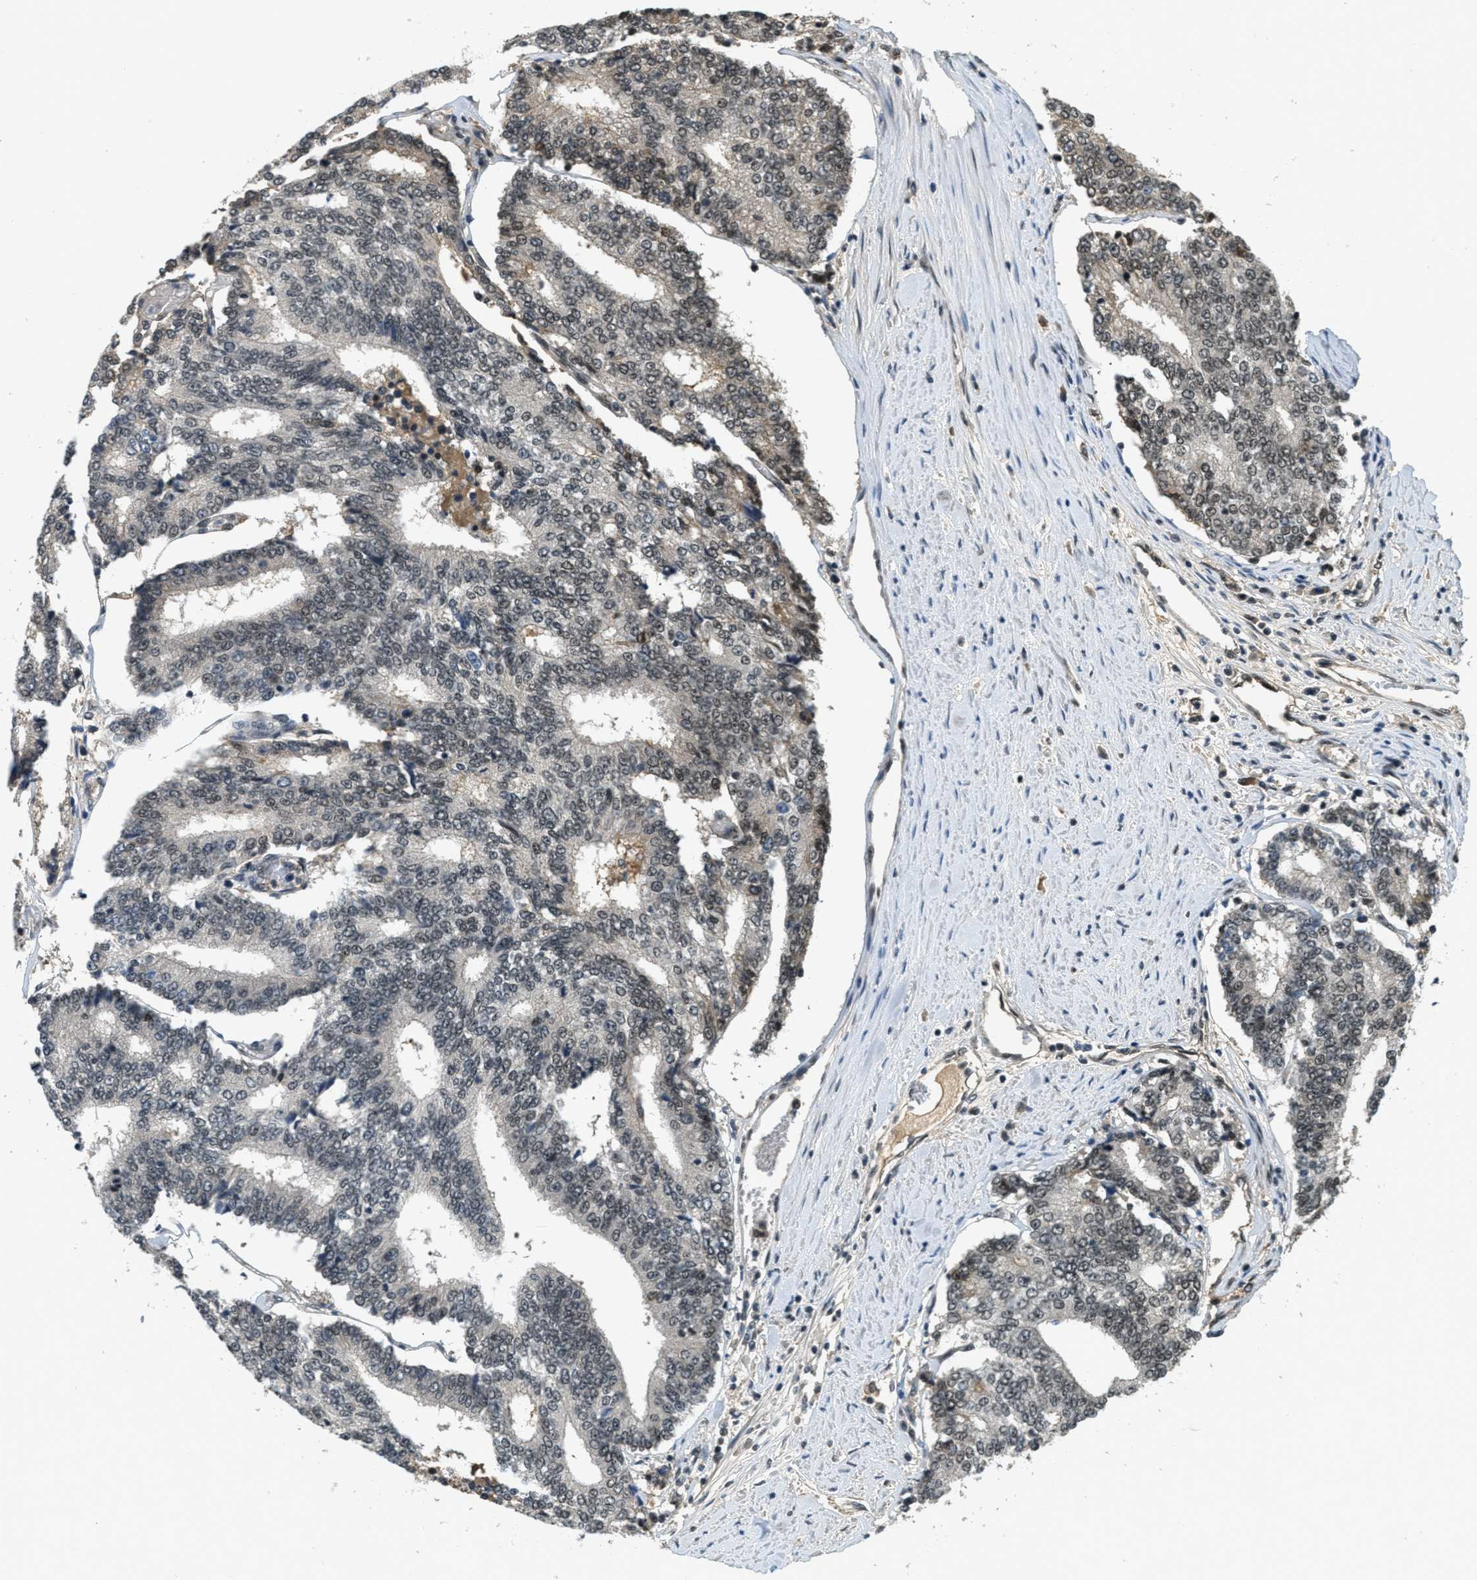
{"staining": {"intensity": "weak", "quantity": "<25%", "location": "nuclear"}, "tissue": "prostate cancer", "cell_type": "Tumor cells", "image_type": "cancer", "snomed": [{"axis": "morphology", "description": "Normal tissue, NOS"}, {"axis": "morphology", "description": "Adenocarcinoma, High grade"}, {"axis": "topography", "description": "Prostate"}, {"axis": "topography", "description": "Seminal veicle"}], "caption": "Immunohistochemistry (IHC) of prostate cancer (high-grade adenocarcinoma) shows no expression in tumor cells.", "gene": "ZNF148", "patient": {"sex": "male", "age": 55}}